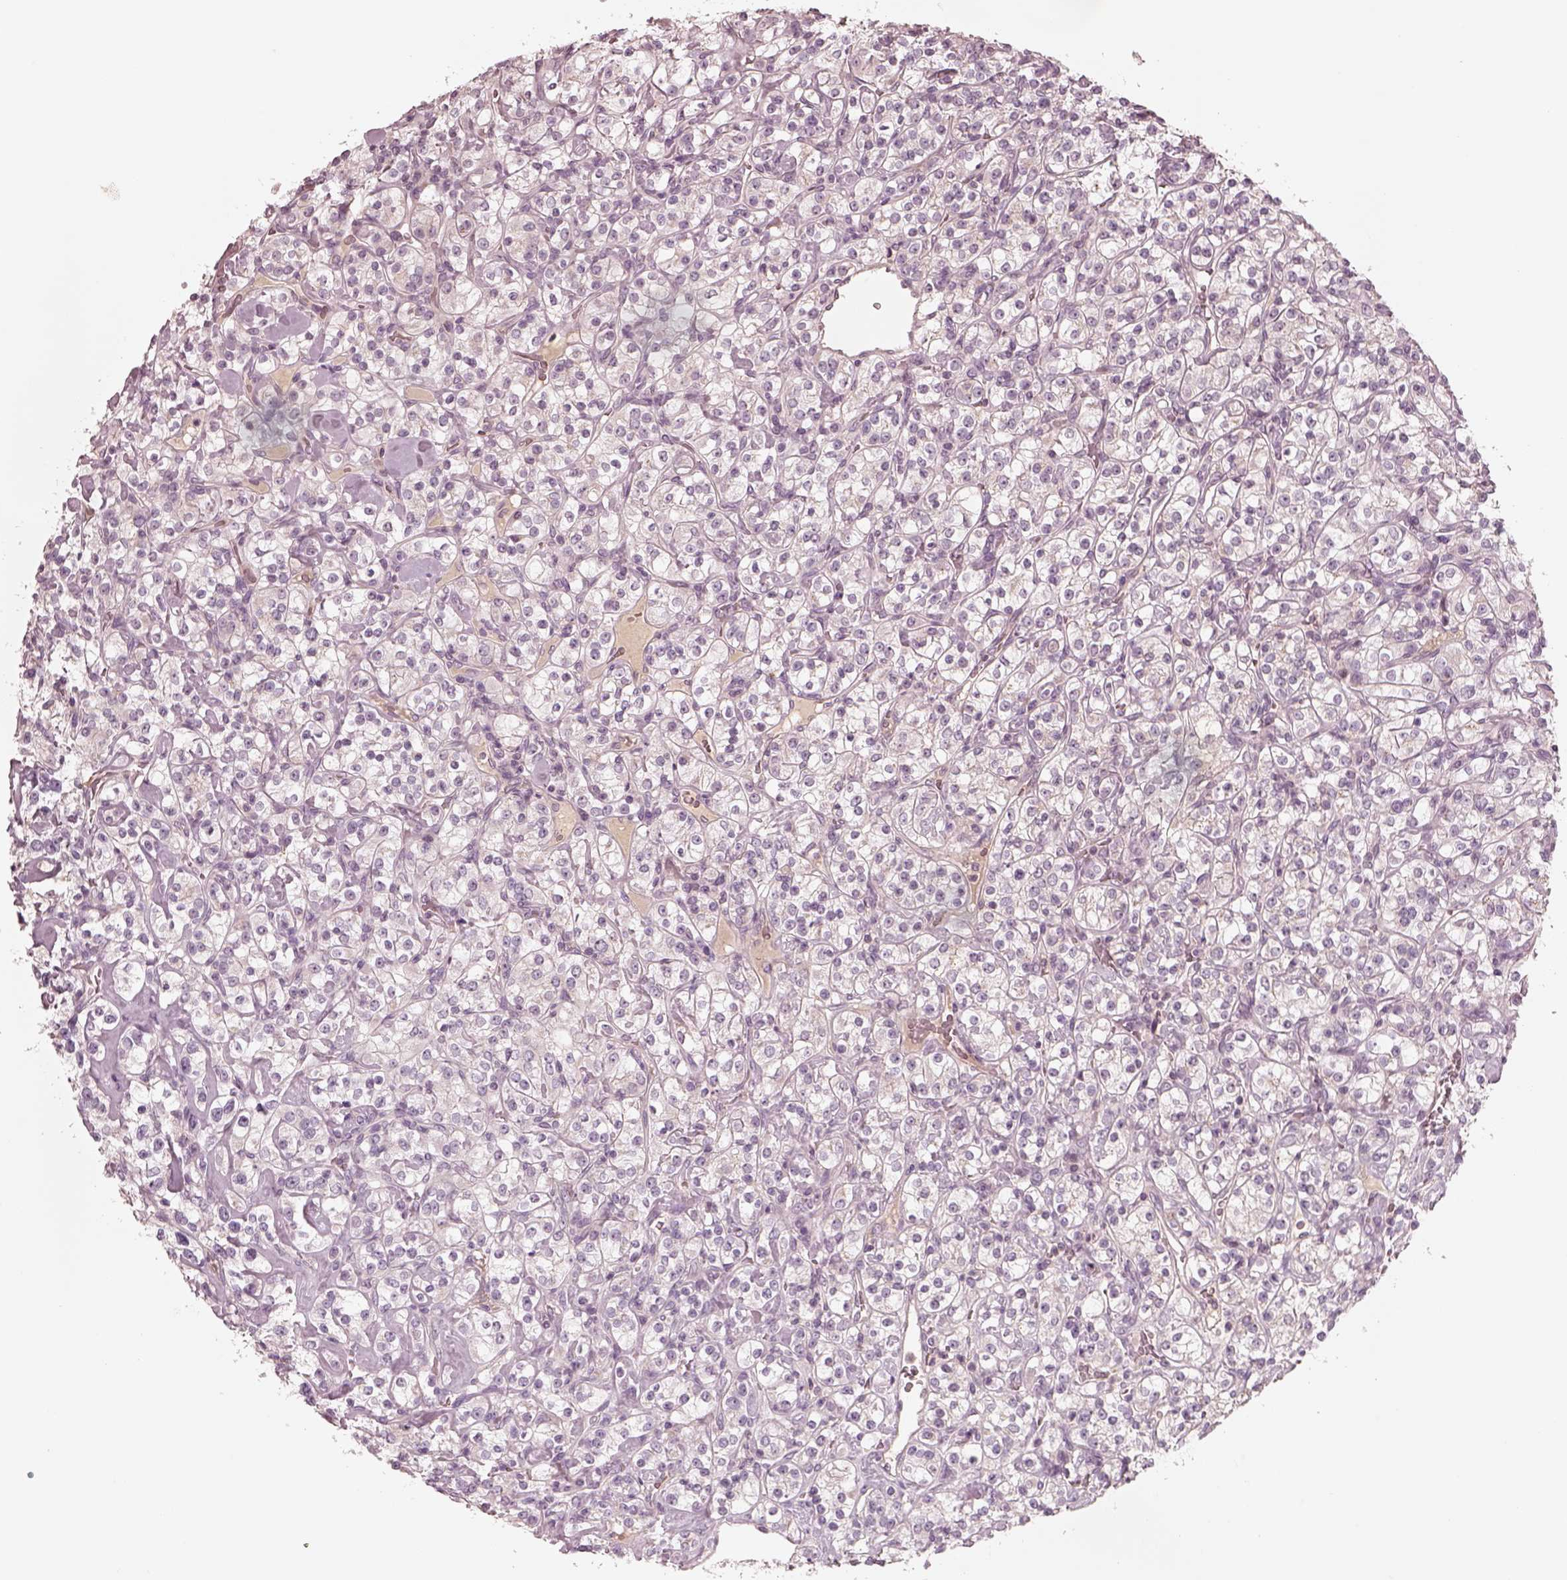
{"staining": {"intensity": "negative", "quantity": "none", "location": "none"}, "tissue": "renal cancer", "cell_type": "Tumor cells", "image_type": "cancer", "snomed": [{"axis": "morphology", "description": "Adenocarcinoma, NOS"}, {"axis": "topography", "description": "Kidney"}], "caption": "This is a photomicrograph of IHC staining of adenocarcinoma (renal), which shows no expression in tumor cells.", "gene": "SDCBP2", "patient": {"sex": "male", "age": 77}}